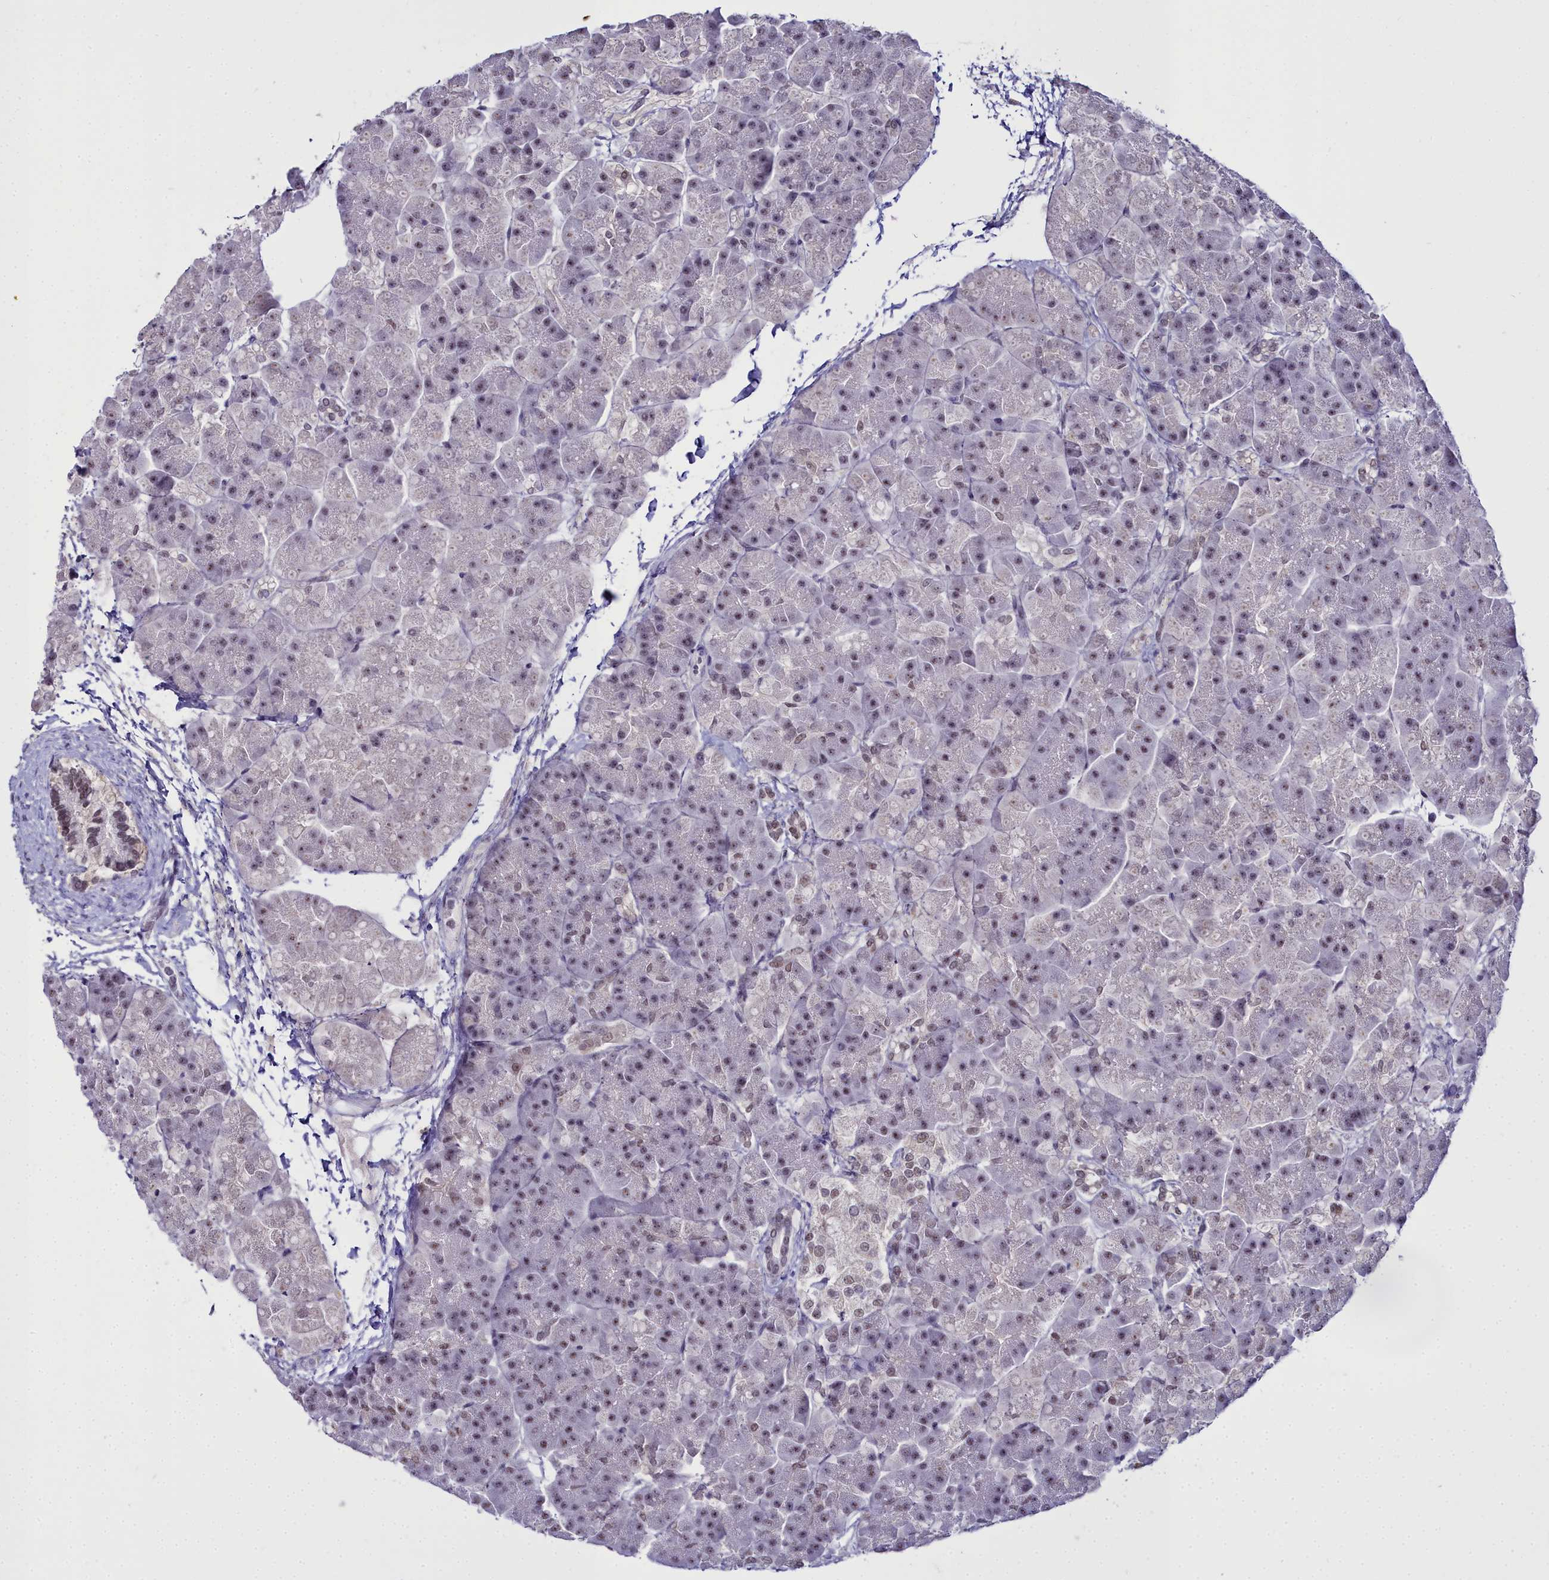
{"staining": {"intensity": "moderate", "quantity": "25%-75%", "location": "nuclear"}, "tissue": "pancreas", "cell_type": "Exocrine glandular cells", "image_type": "normal", "snomed": [{"axis": "morphology", "description": "Normal tissue, NOS"}, {"axis": "topography", "description": "Pancreas"}], "caption": "IHC of benign pancreas reveals medium levels of moderate nuclear expression in about 25%-75% of exocrine glandular cells.", "gene": "RBM12", "patient": {"sex": "female", "age": 70}}